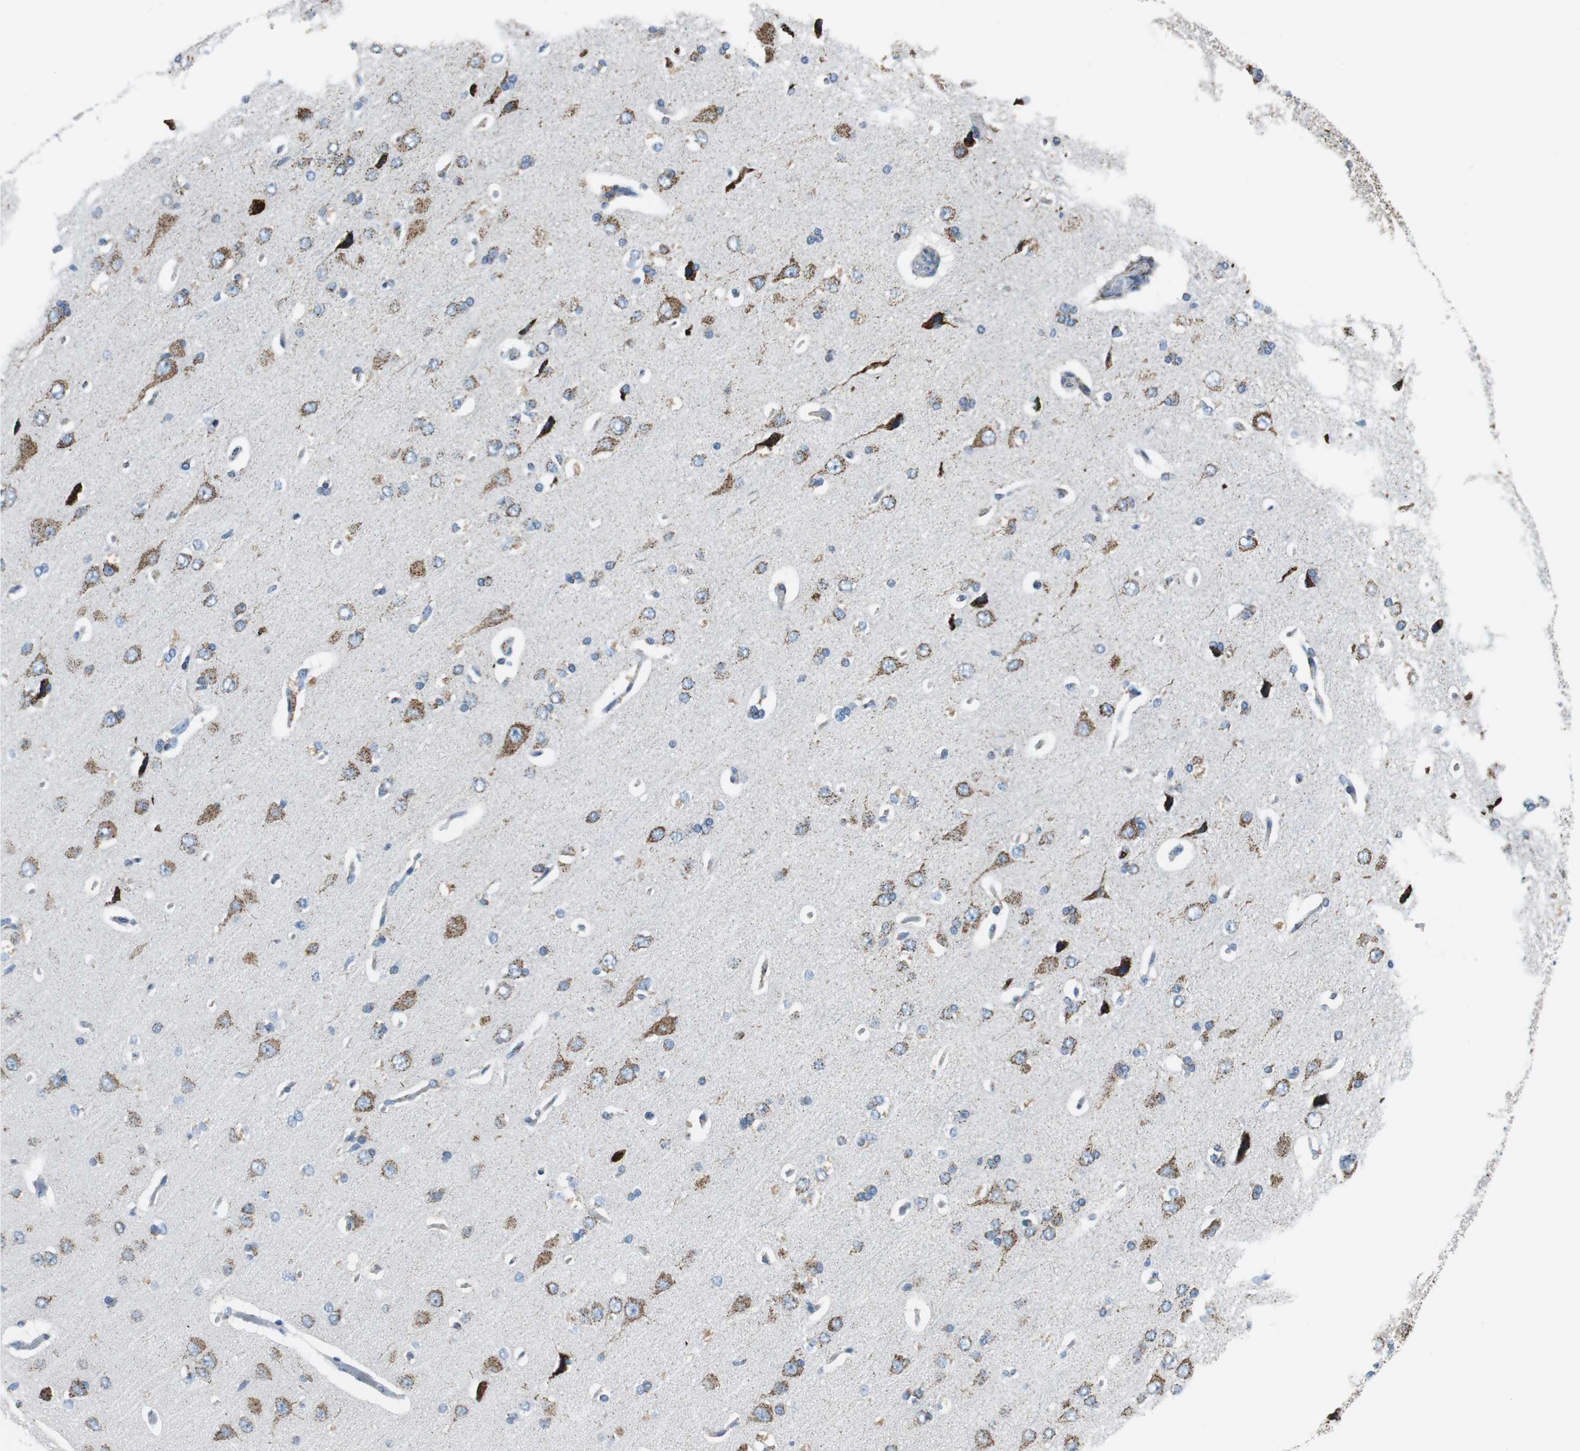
{"staining": {"intensity": "moderate", "quantity": "25%-75%", "location": "cytoplasmic/membranous"}, "tissue": "cerebral cortex", "cell_type": "Endothelial cells", "image_type": "normal", "snomed": [{"axis": "morphology", "description": "Normal tissue, NOS"}, {"axis": "topography", "description": "Cerebral cortex"}], "caption": "Immunohistochemical staining of unremarkable human cerebral cortex displays moderate cytoplasmic/membranous protein positivity in approximately 25%-75% of endothelial cells.", "gene": "C1QTNF7", "patient": {"sex": "male", "age": 62}}